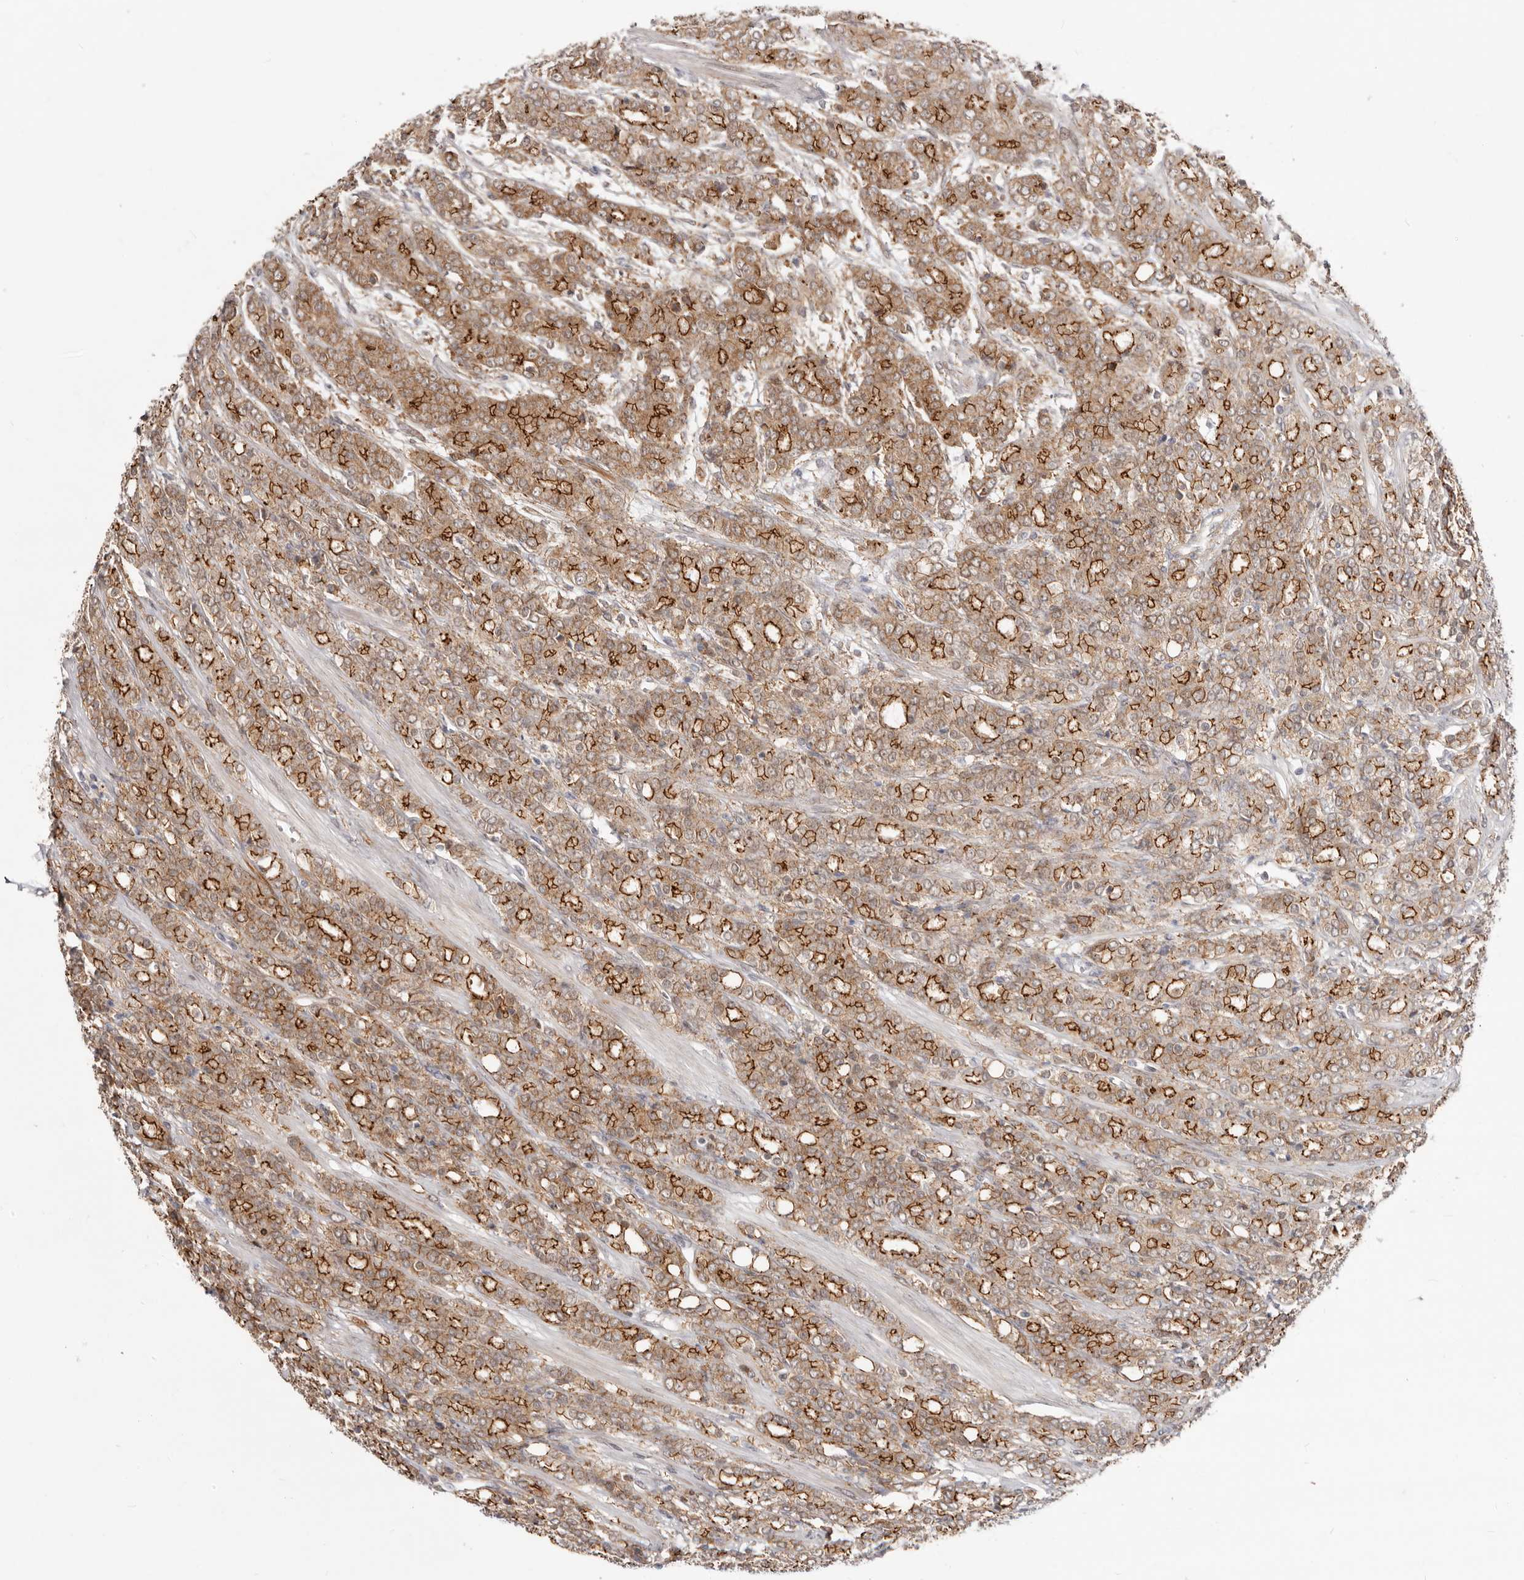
{"staining": {"intensity": "moderate", "quantity": ">75%", "location": "cytoplasmic/membranous"}, "tissue": "prostate cancer", "cell_type": "Tumor cells", "image_type": "cancer", "snomed": [{"axis": "morphology", "description": "Adenocarcinoma, High grade"}, {"axis": "topography", "description": "Prostate"}], "caption": "Immunohistochemistry photomicrograph of prostate cancer (high-grade adenocarcinoma) stained for a protein (brown), which reveals medium levels of moderate cytoplasmic/membranous expression in about >75% of tumor cells.", "gene": "SZT2", "patient": {"sex": "male", "age": 62}}